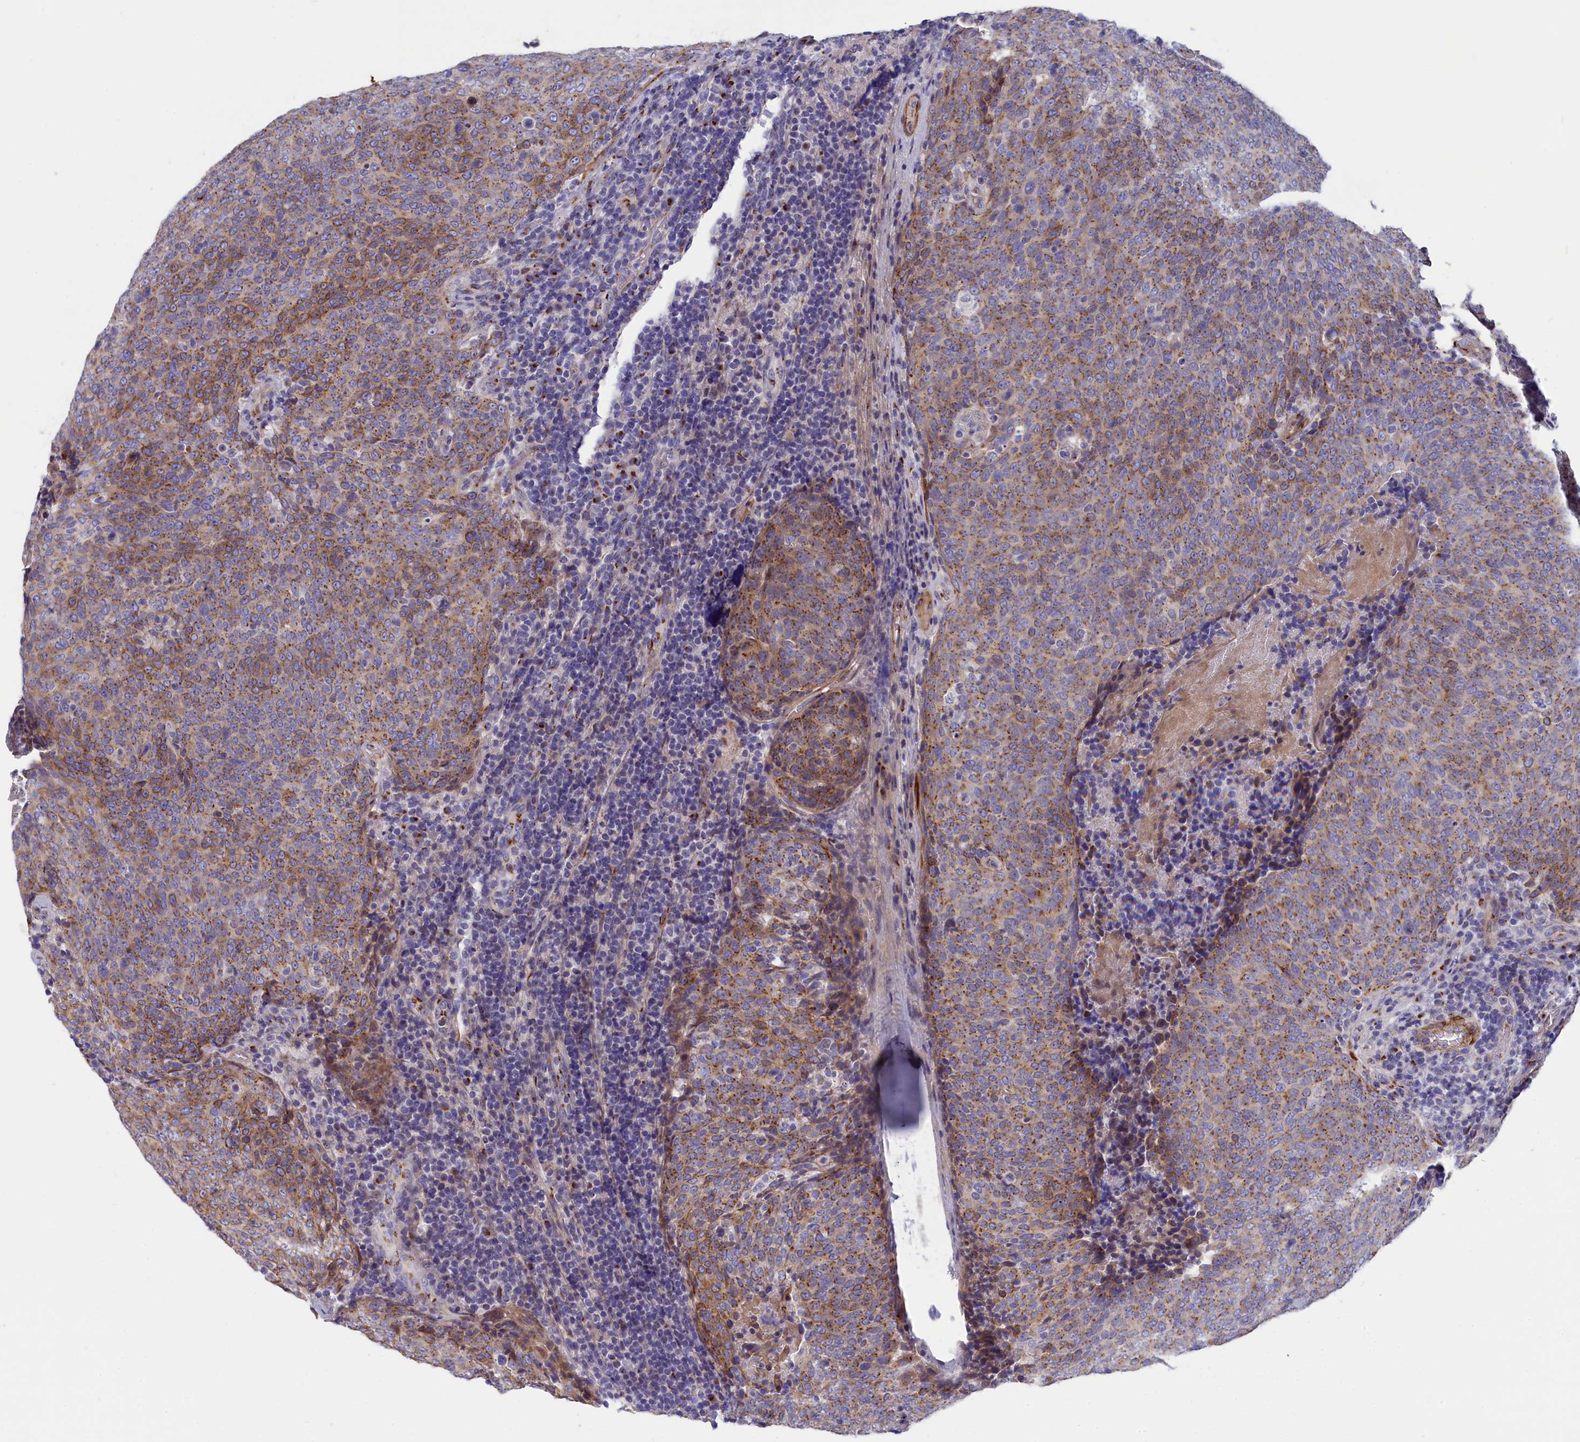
{"staining": {"intensity": "moderate", "quantity": "25%-75%", "location": "cytoplasmic/membranous"}, "tissue": "head and neck cancer", "cell_type": "Tumor cells", "image_type": "cancer", "snomed": [{"axis": "morphology", "description": "Squamous cell carcinoma, NOS"}, {"axis": "morphology", "description": "Squamous cell carcinoma, metastatic, NOS"}, {"axis": "topography", "description": "Lymph node"}, {"axis": "topography", "description": "Head-Neck"}], "caption": "Metastatic squamous cell carcinoma (head and neck) stained with a brown dye demonstrates moderate cytoplasmic/membranous positive staining in approximately 25%-75% of tumor cells.", "gene": "TUBGCP4", "patient": {"sex": "male", "age": 62}}